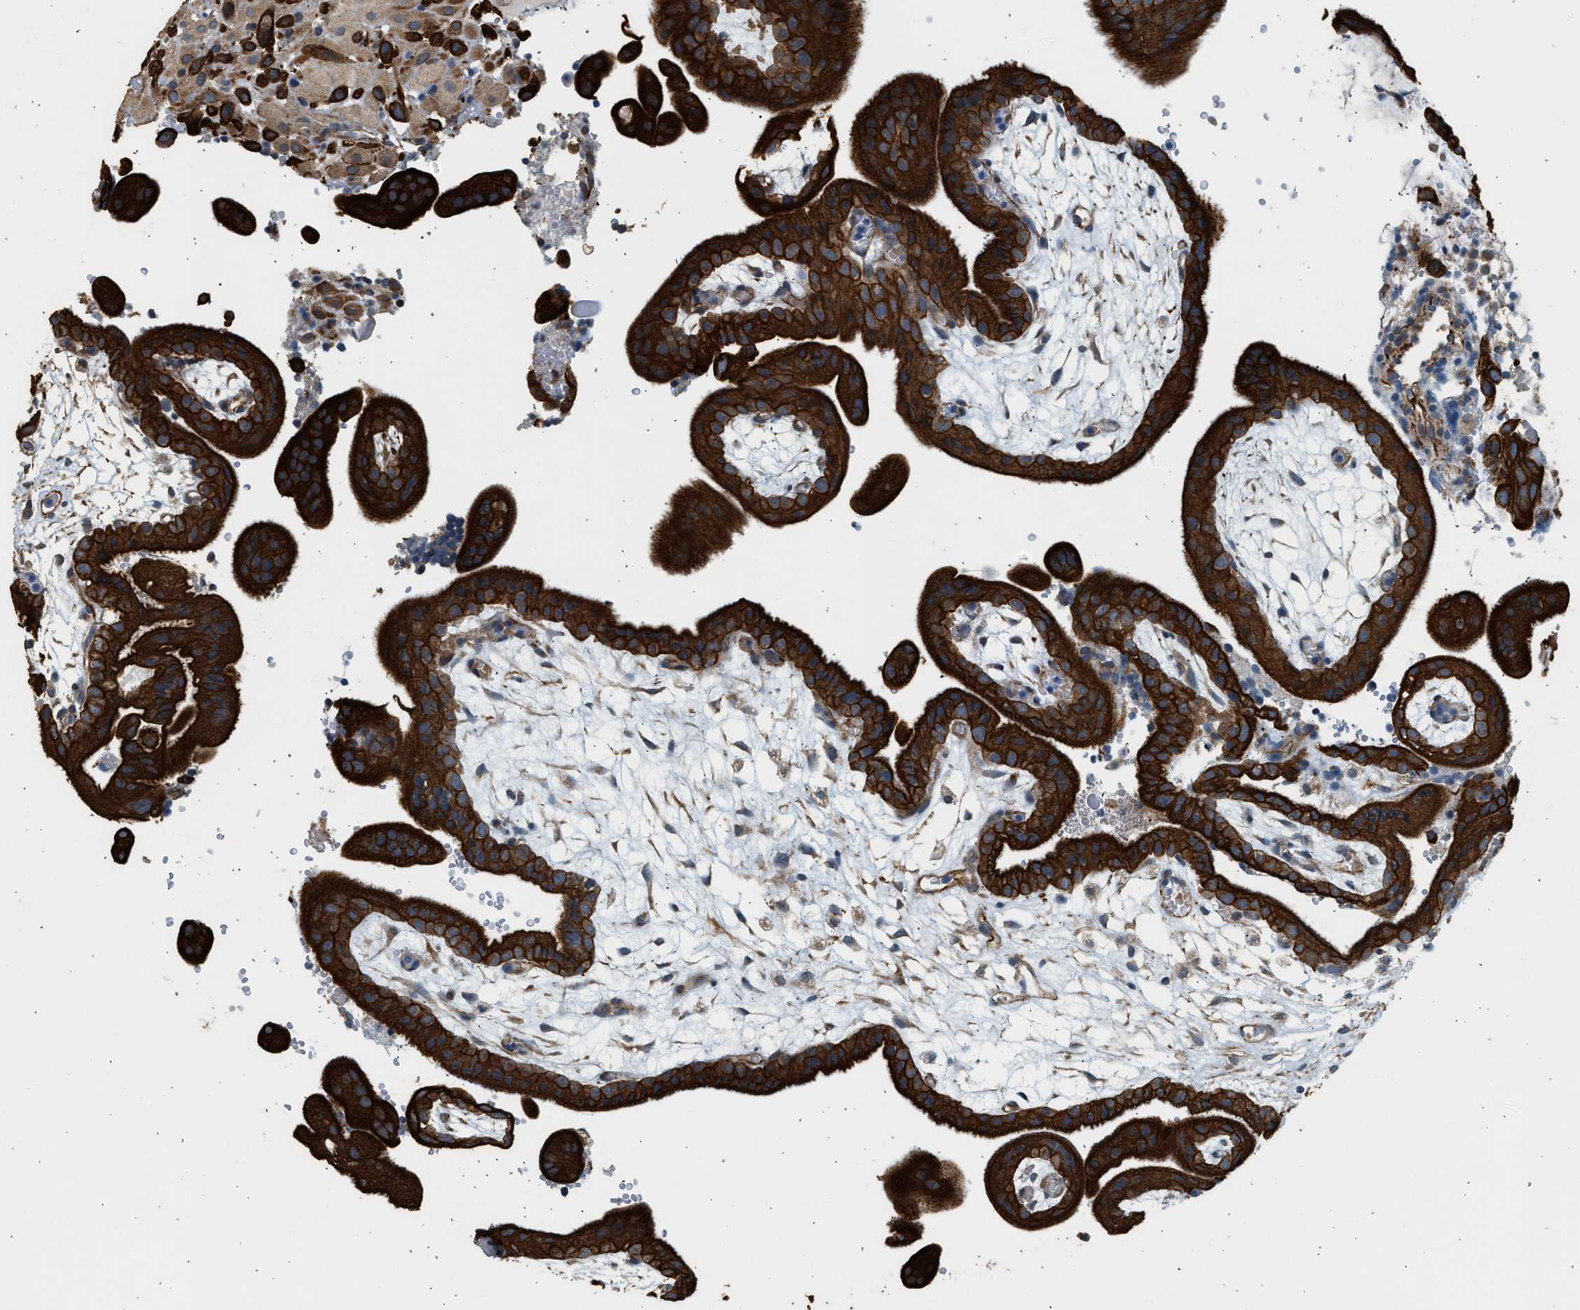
{"staining": {"intensity": "moderate", "quantity": ">75%", "location": "cytoplasmic/membranous"}, "tissue": "placenta", "cell_type": "Decidual cells", "image_type": "normal", "snomed": [{"axis": "morphology", "description": "Normal tissue, NOS"}, {"axis": "topography", "description": "Placenta"}], "caption": "Immunohistochemical staining of unremarkable human placenta shows >75% levels of moderate cytoplasmic/membranous protein expression in about >75% of decidual cells.", "gene": "PCLO", "patient": {"sex": "female", "age": 18}}